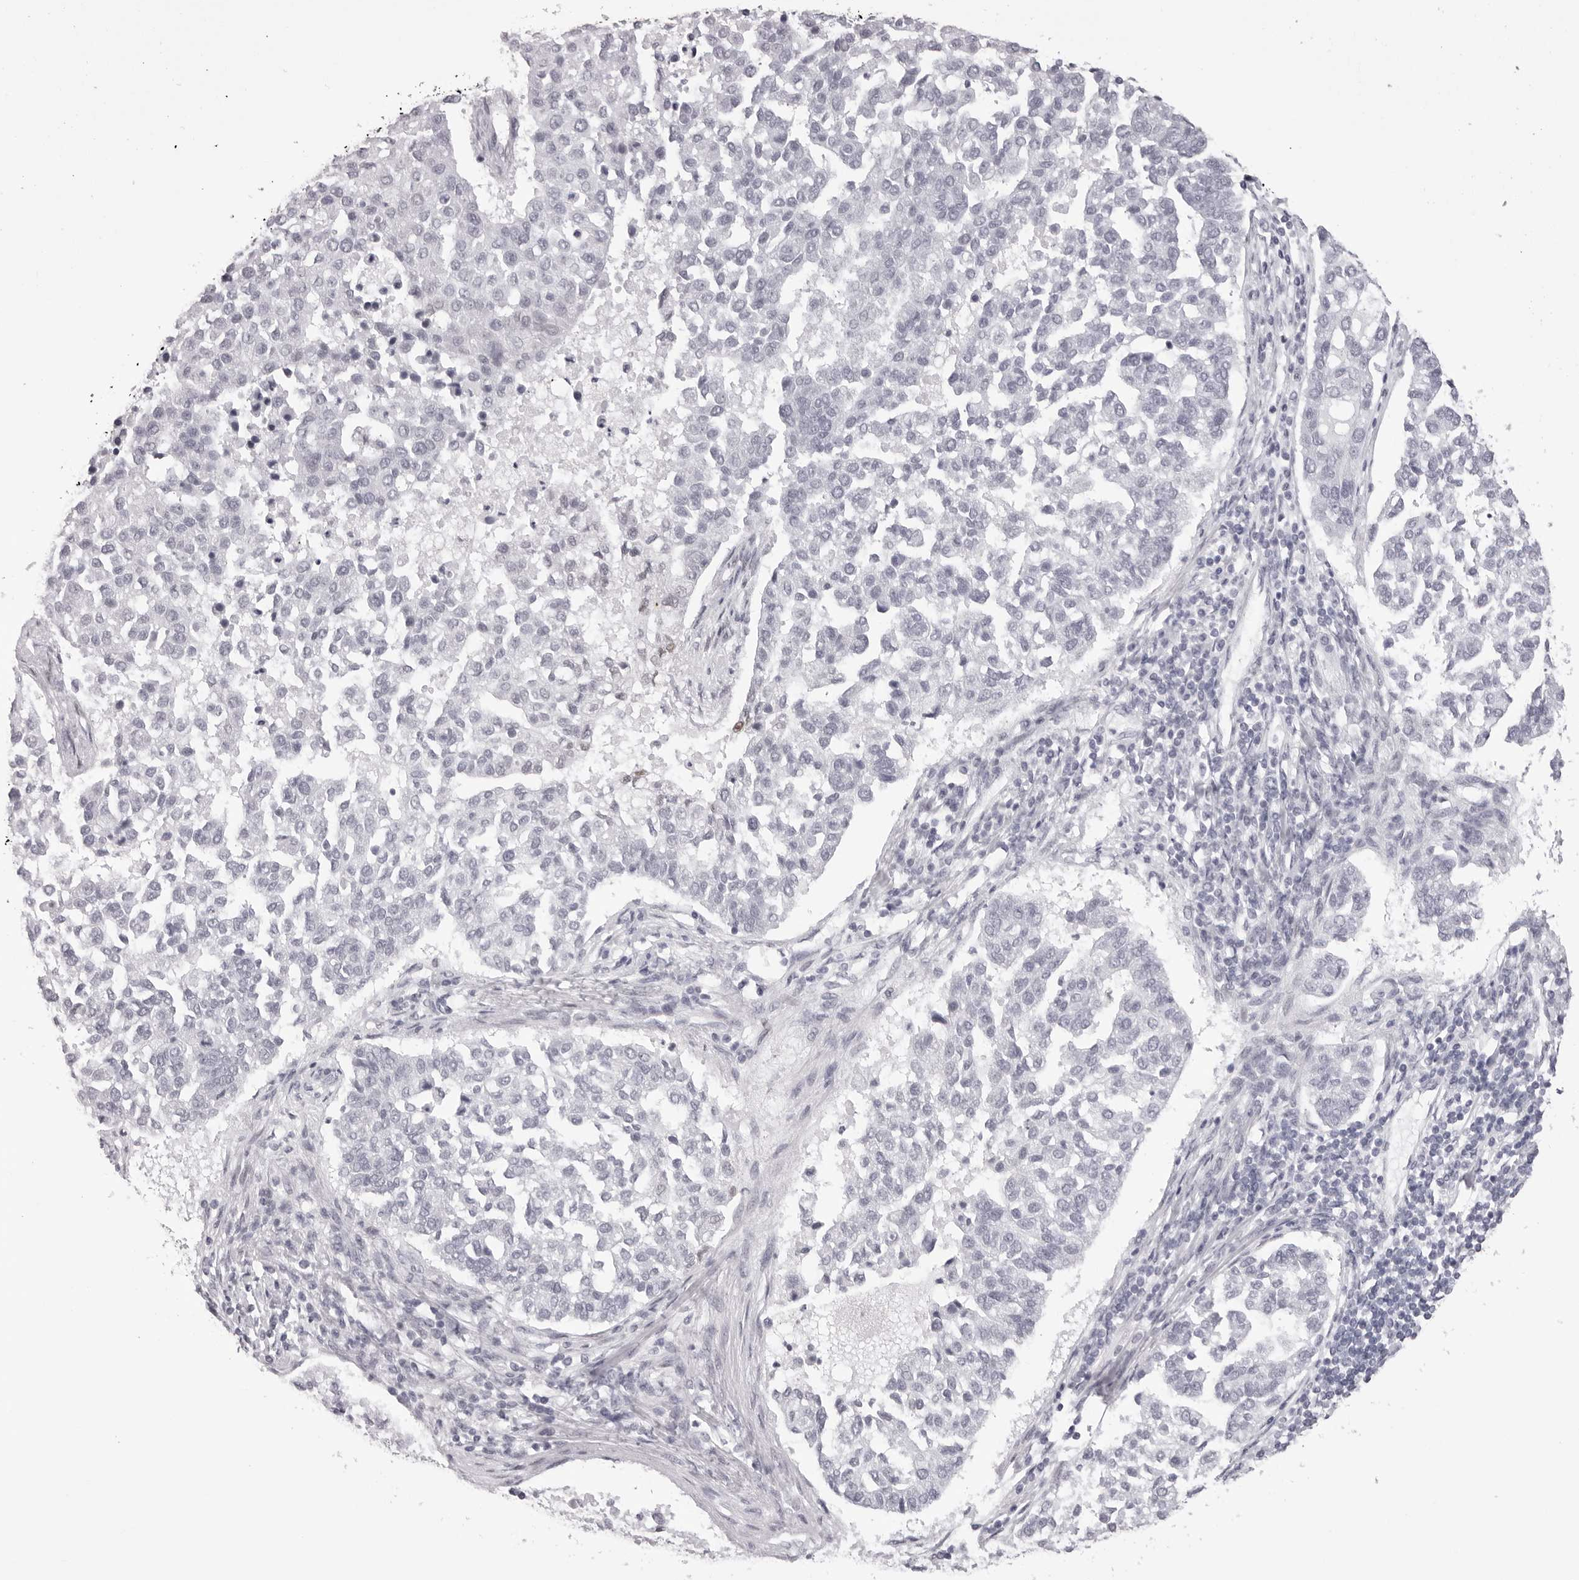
{"staining": {"intensity": "negative", "quantity": "none", "location": "none"}, "tissue": "pancreatic cancer", "cell_type": "Tumor cells", "image_type": "cancer", "snomed": [{"axis": "morphology", "description": "Adenocarcinoma, NOS"}, {"axis": "topography", "description": "Pancreas"}], "caption": "Protein analysis of pancreatic adenocarcinoma reveals no significant staining in tumor cells. The staining is performed using DAB brown chromogen with nuclei counter-stained in using hematoxylin.", "gene": "MAFK", "patient": {"sex": "female", "age": 61}}